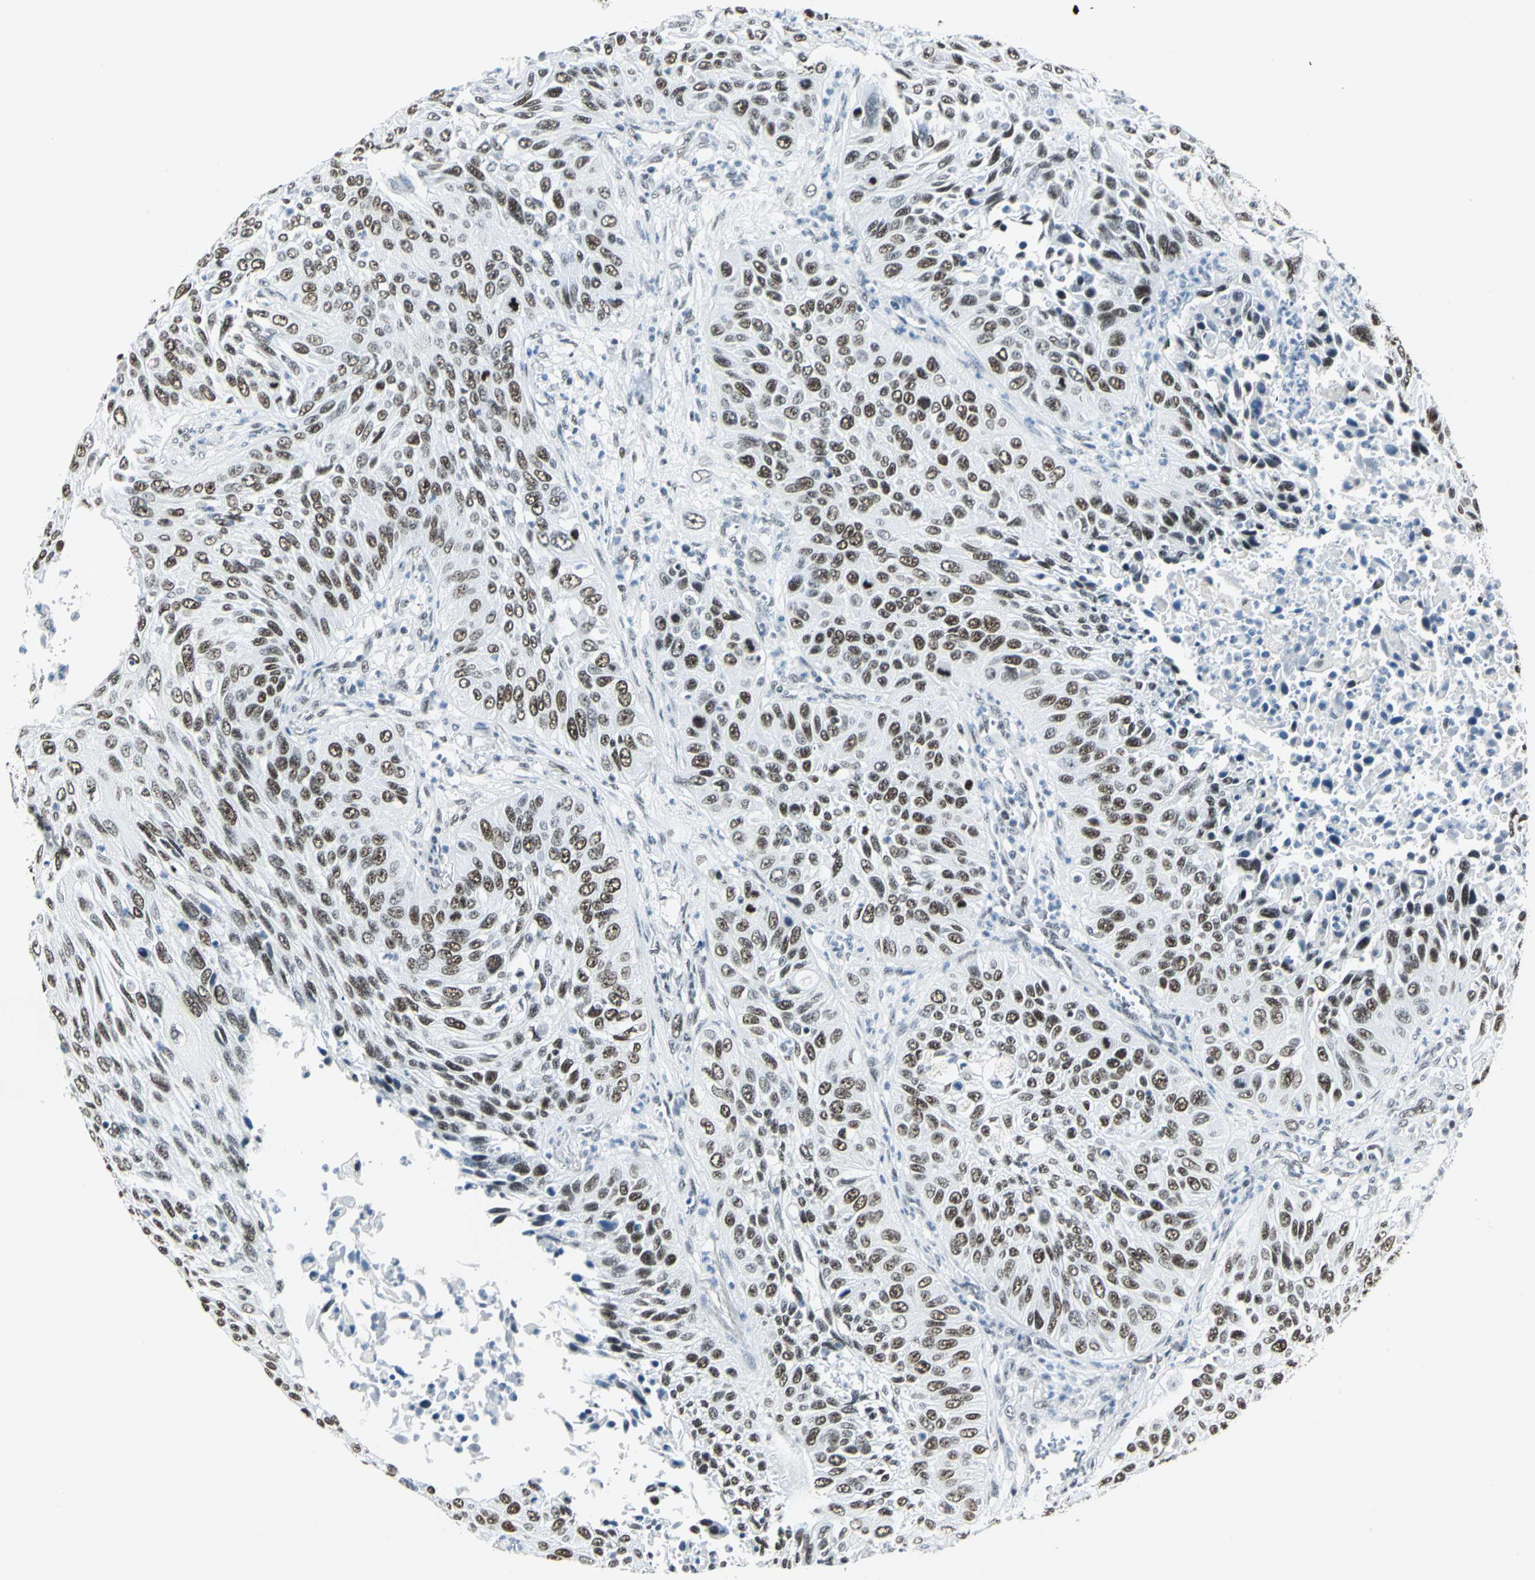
{"staining": {"intensity": "strong", "quantity": ">75%", "location": "nuclear"}, "tissue": "lung cancer", "cell_type": "Tumor cells", "image_type": "cancer", "snomed": [{"axis": "morphology", "description": "Squamous cell carcinoma, NOS"}, {"axis": "topography", "description": "Lung"}], "caption": "High-power microscopy captured an immunohistochemistry (IHC) histopathology image of lung squamous cell carcinoma, revealing strong nuclear positivity in approximately >75% of tumor cells. (Brightfield microscopy of DAB IHC at high magnification).", "gene": "ADNP", "patient": {"sex": "female", "age": 76}}